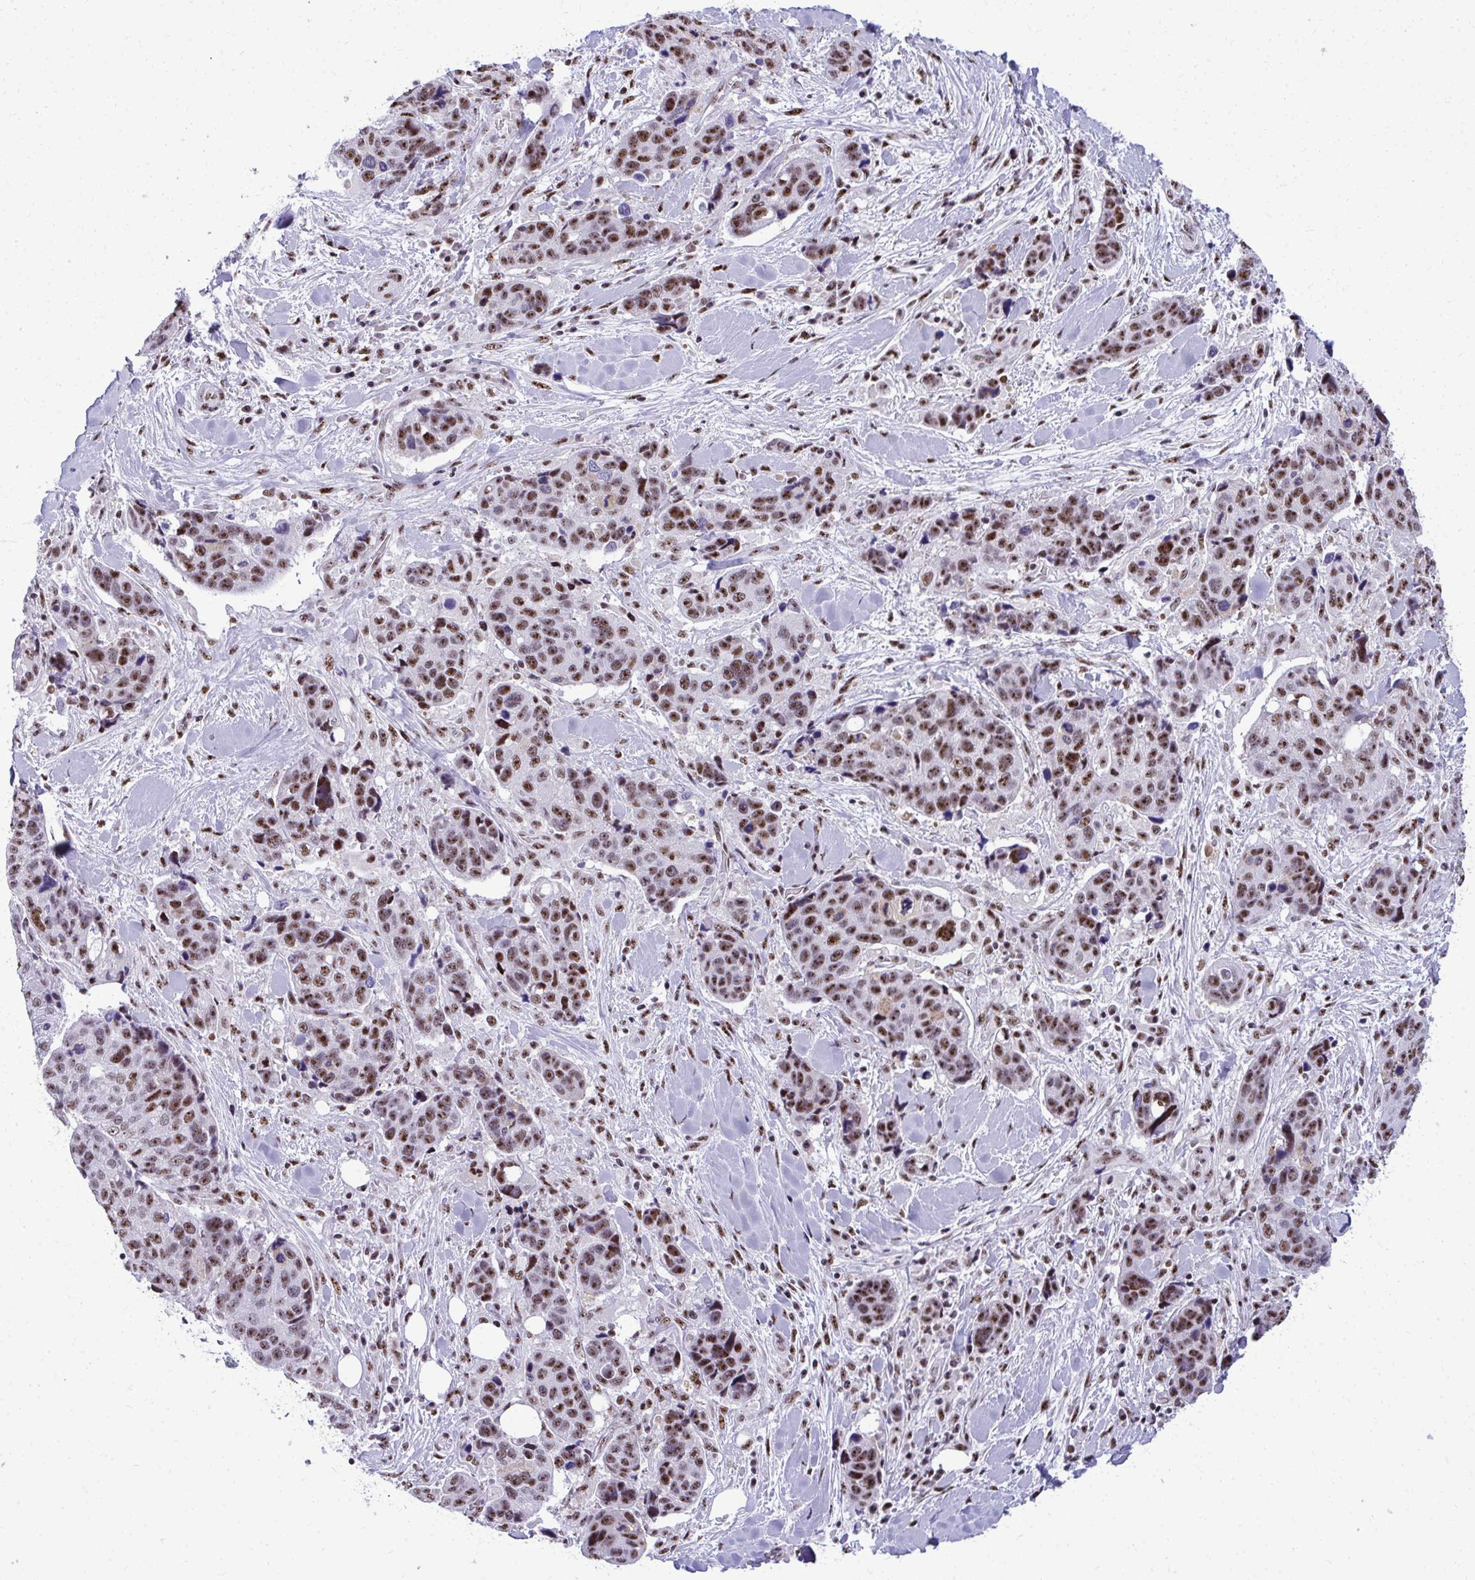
{"staining": {"intensity": "moderate", "quantity": ">75%", "location": "nuclear"}, "tissue": "lung cancer", "cell_type": "Tumor cells", "image_type": "cancer", "snomed": [{"axis": "morphology", "description": "Squamous cell carcinoma, NOS"}, {"axis": "topography", "description": "Lymph node"}, {"axis": "topography", "description": "Lung"}], "caption": "Protein analysis of lung cancer tissue displays moderate nuclear positivity in about >75% of tumor cells.", "gene": "PELP1", "patient": {"sex": "male", "age": 61}}